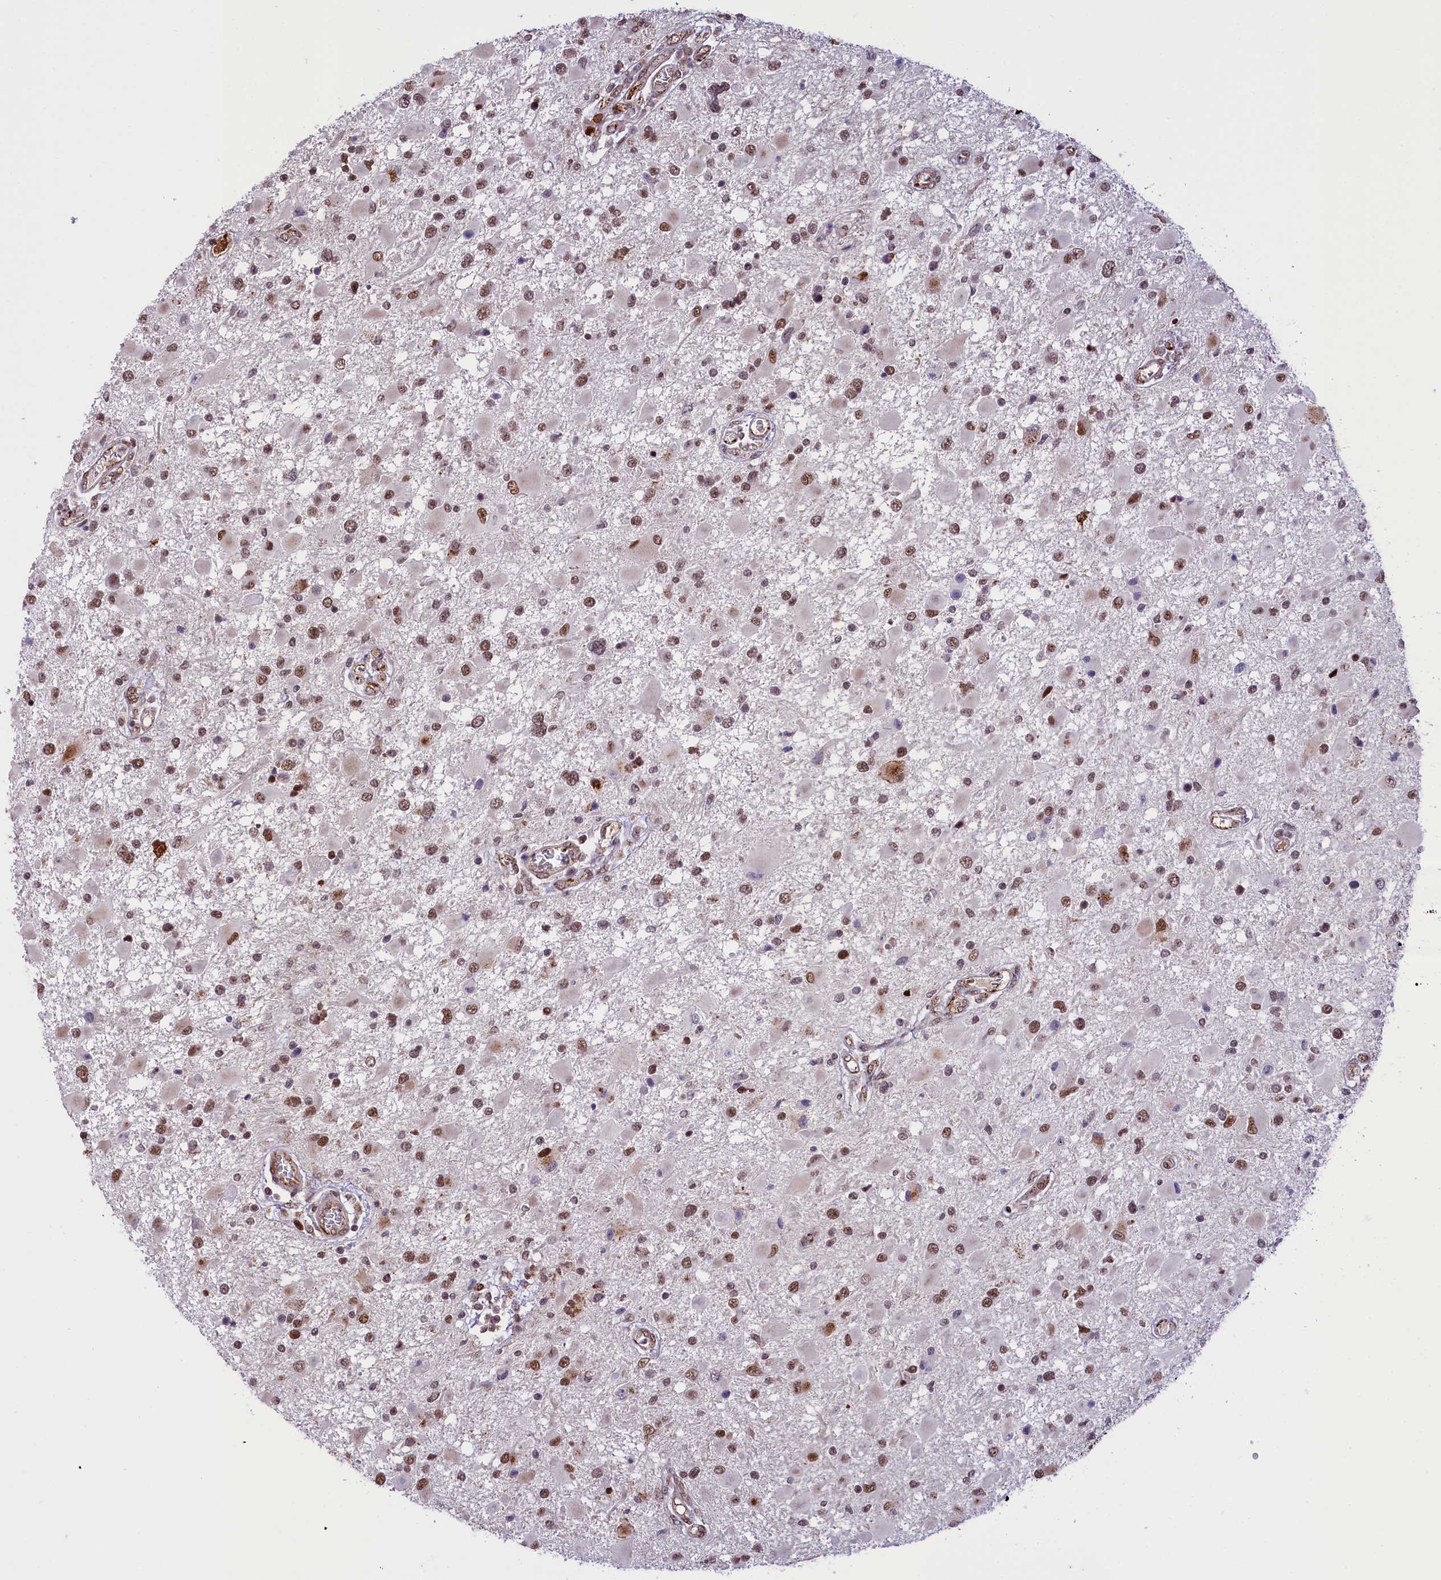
{"staining": {"intensity": "moderate", "quantity": ">75%", "location": "nuclear"}, "tissue": "glioma", "cell_type": "Tumor cells", "image_type": "cancer", "snomed": [{"axis": "morphology", "description": "Glioma, malignant, High grade"}, {"axis": "topography", "description": "Brain"}], "caption": "This micrograph displays immunohistochemistry staining of human malignant glioma (high-grade), with medium moderate nuclear positivity in approximately >75% of tumor cells.", "gene": "MRPL54", "patient": {"sex": "male", "age": 53}}